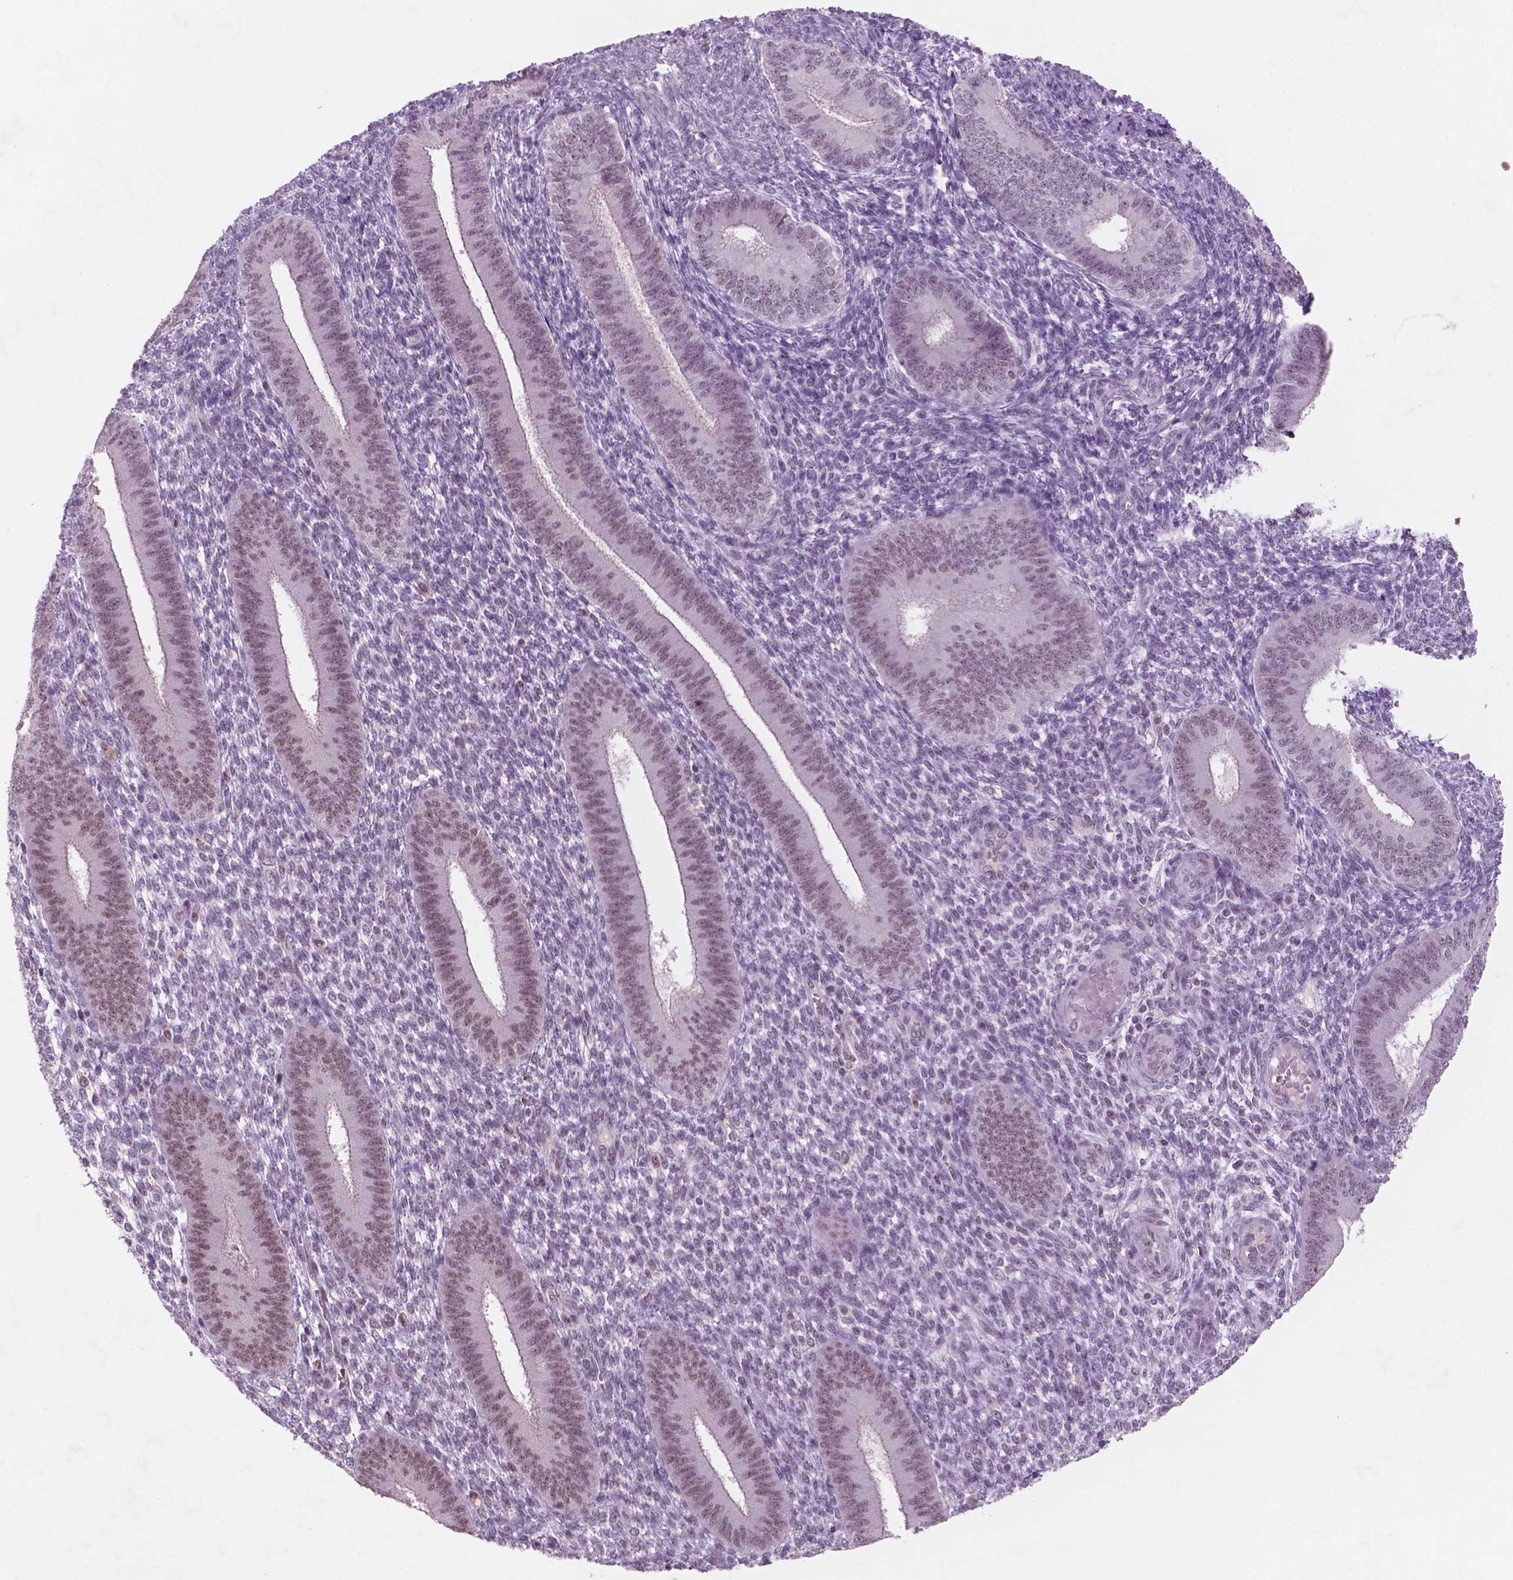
{"staining": {"intensity": "weak", "quantity": "<25%", "location": "nuclear"}, "tissue": "endometrium", "cell_type": "Cells in endometrial stroma", "image_type": "normal", "snomed": [{"axis": "morphology", "description": "Normal tissue, NOS"}, {"axis": "topography", "description": "Endometrium"}], "caption": "The IHC micrograph has no significant staining in cells in endometrial stroma of endometrium. (DAB immunohistochemistry (IHC) with hematoxylin counter stain).", "gene": "CTR9", "patient": {"sex": "female", "age": 39}}